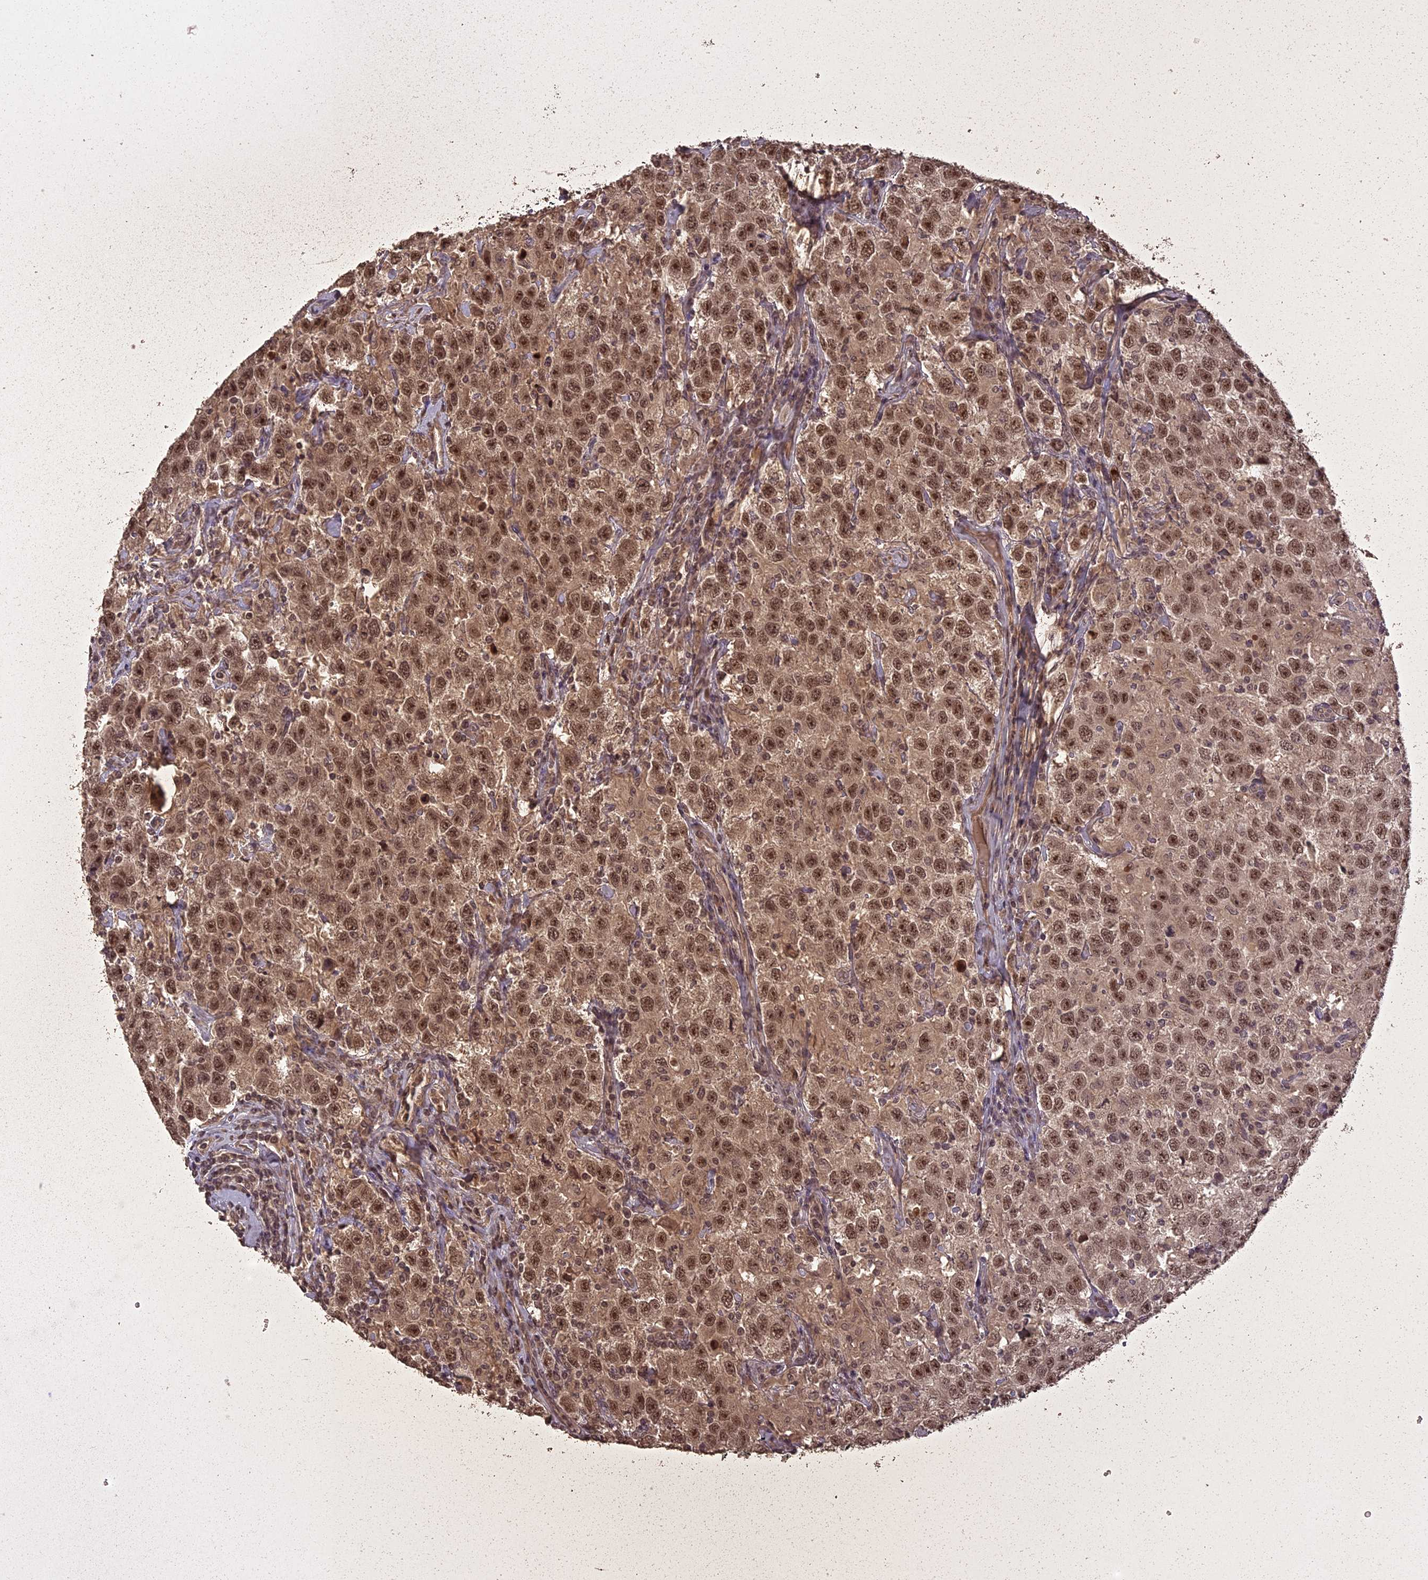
{"staining": {"intensity": "moderate", "quantity": ">75%", "location": "nuclear"}, "tissue": "testis cancer", "cell_type": "Tumor cells", "image_type": "cancer", "snomed": [{"axis": "morphology", "description": "Seminoma, NOS"}, {"axis": "topography", "description": "Testis"}], "caption": "DAB (3,3'-diaminobenzidine) immunohistochemical staining of testis cancer exhibits moderate nuclear protein staining in about >75% of tumor cells.", "gene": "LIN37", "patient": {"sex": "male", "age": 41}}